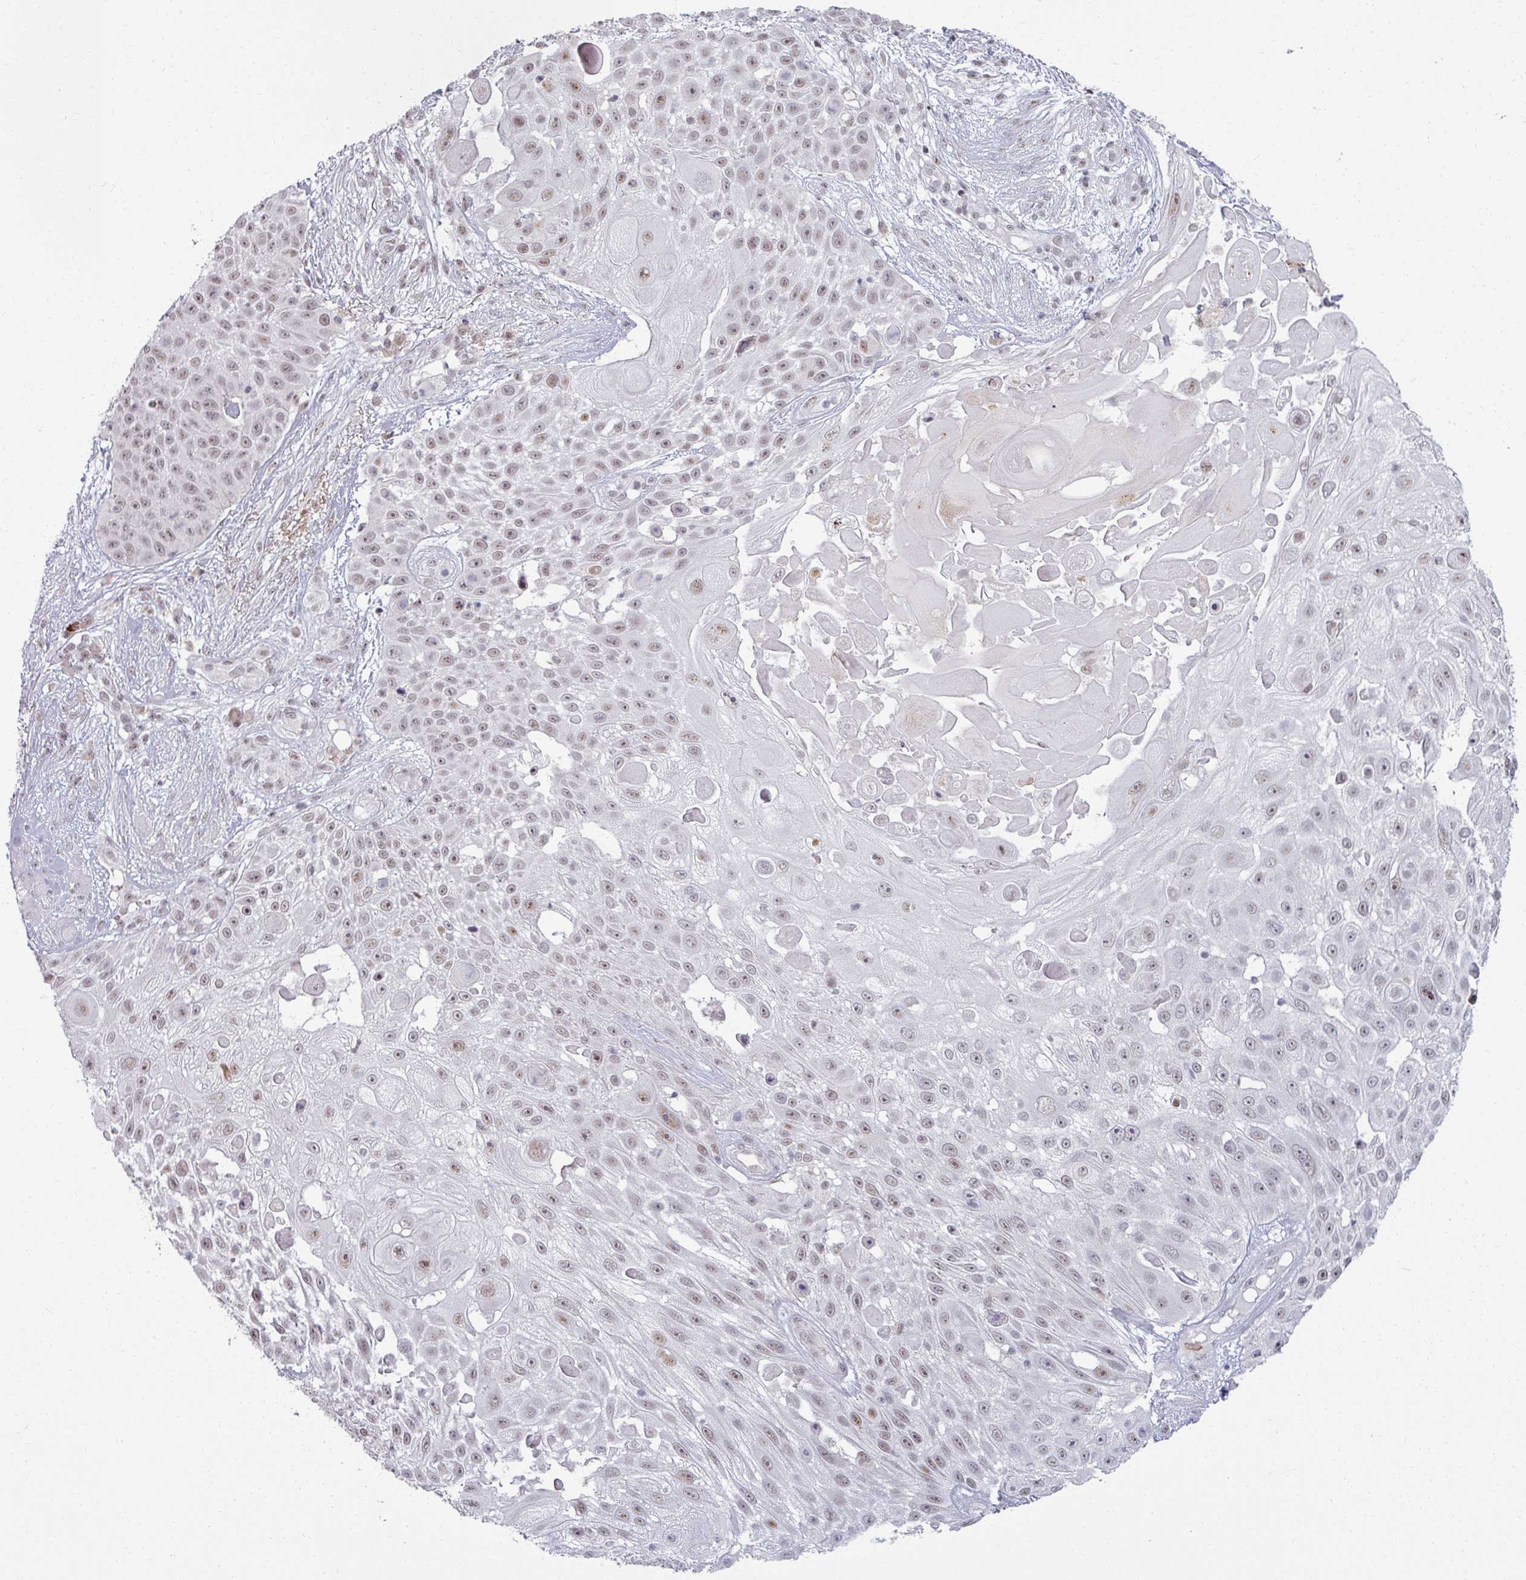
{"staining": {"intensity": "moderate", "quantity": ">75%", "location": "nuclear"}, "tissue": "skin cancer", "cell_type": "Tumor cells", "image_type": "cancer", "snomed": [{"axis": "morphology", "description": "Squamous cell carcinoma, NOS"}, {"axis": "topography", "description": "Skin"}], "caption": "Human skin cancer stained with a protein marker shows moderate staining in tumor cells.", "gene": "NCOR1", "patient": {"sex": "female", "age": 86}}